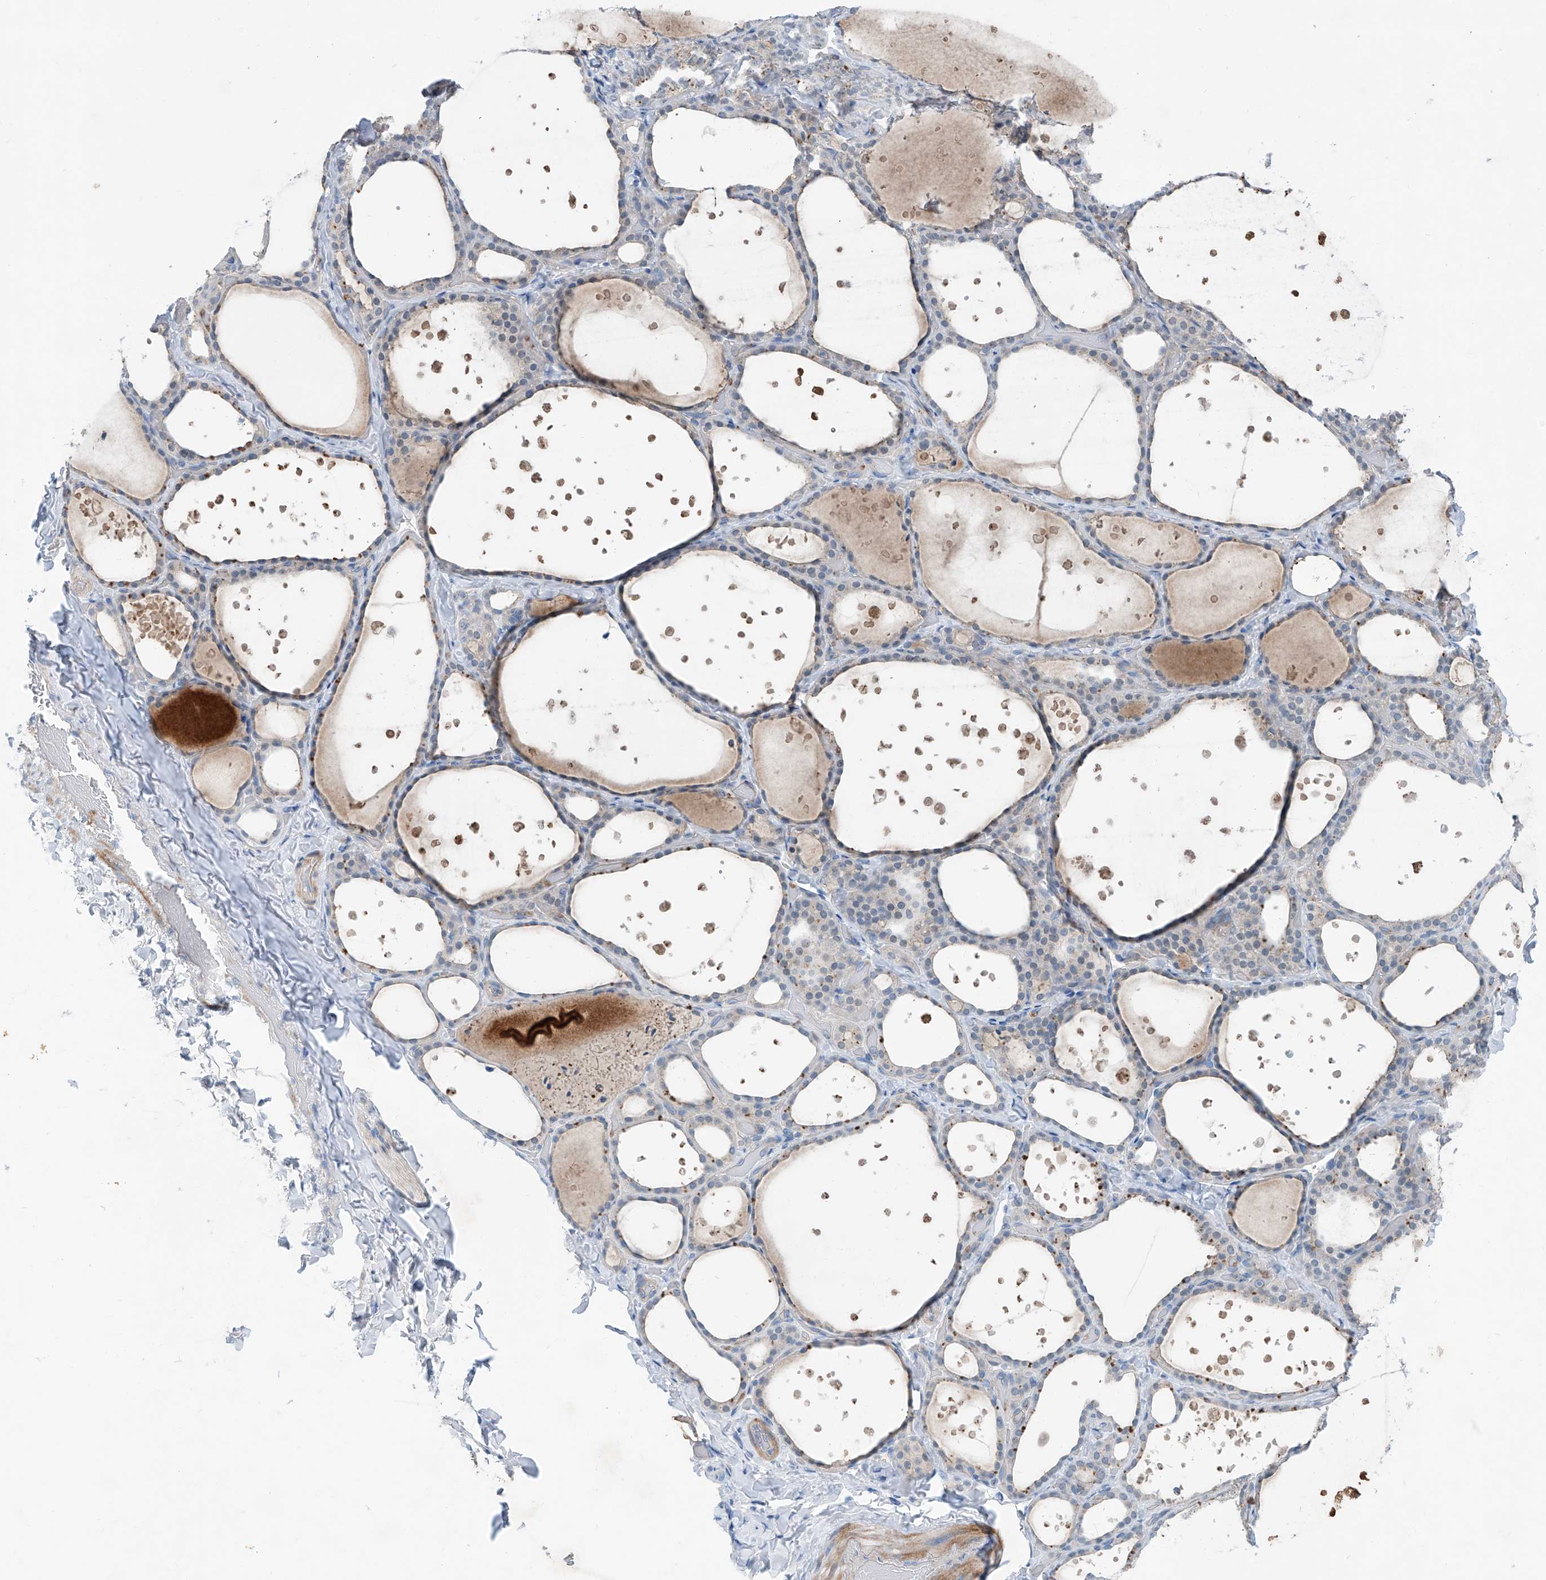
{"staining": {"intensity": "negative", "quantity": "none", "location": "none"}, "tissue": "thyroid gland", "cell_type": "Glandular cells", "image_type": "normal", "snomed": [{"axis": "morphology", "description": "Normal tissue, NOS"}, {"axis": "topography", "description": "Thyroid gland"}], "caption": "This is a photomicrograph of immunohistochemistry staining of unremarkable thyroid gland, which shows no staining in glandular cells.", "gene": "ANKRD34A", "patient": {"sex": "female", "age": 44}}